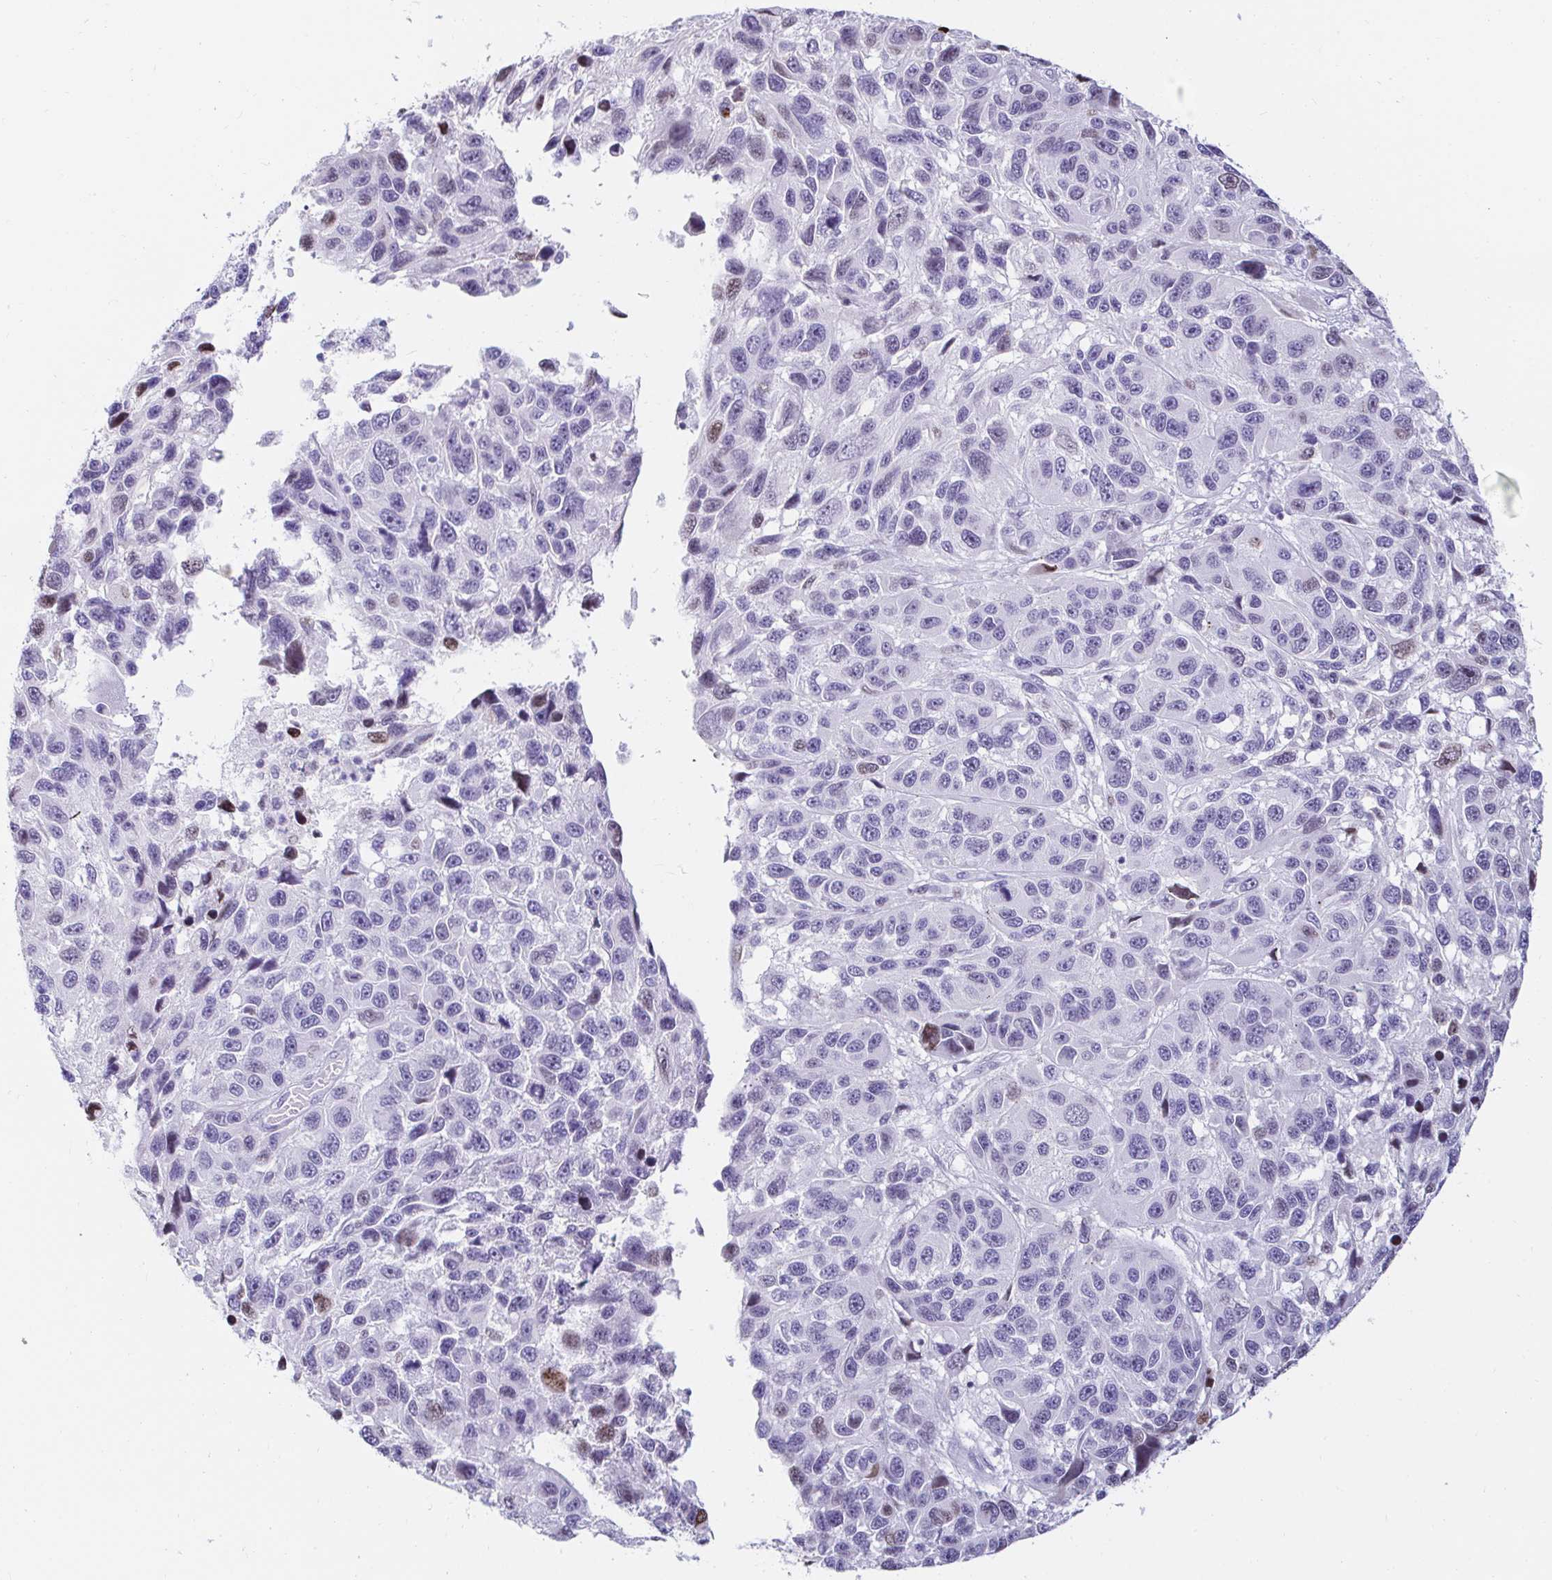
{"staining": {"intensity": "moderate", "quantity": "<25%", "location": "nuclear"}, "tissue": "melanoma", "cell_type": "Tumor cells", "image_type": "cancer", "snomed": [{"axis": "morphology", "description": "Malignant melanoma, NOS"}, {"axis": "topography", "description": "Skin"}], "caption": "Immunohistochemical staining of melanoma displays low levels of moderate nuclear staining in approximately <25% of tumor cells.", "gene": "CAPSL", "patient": {"sex": "male", "age": 53}}